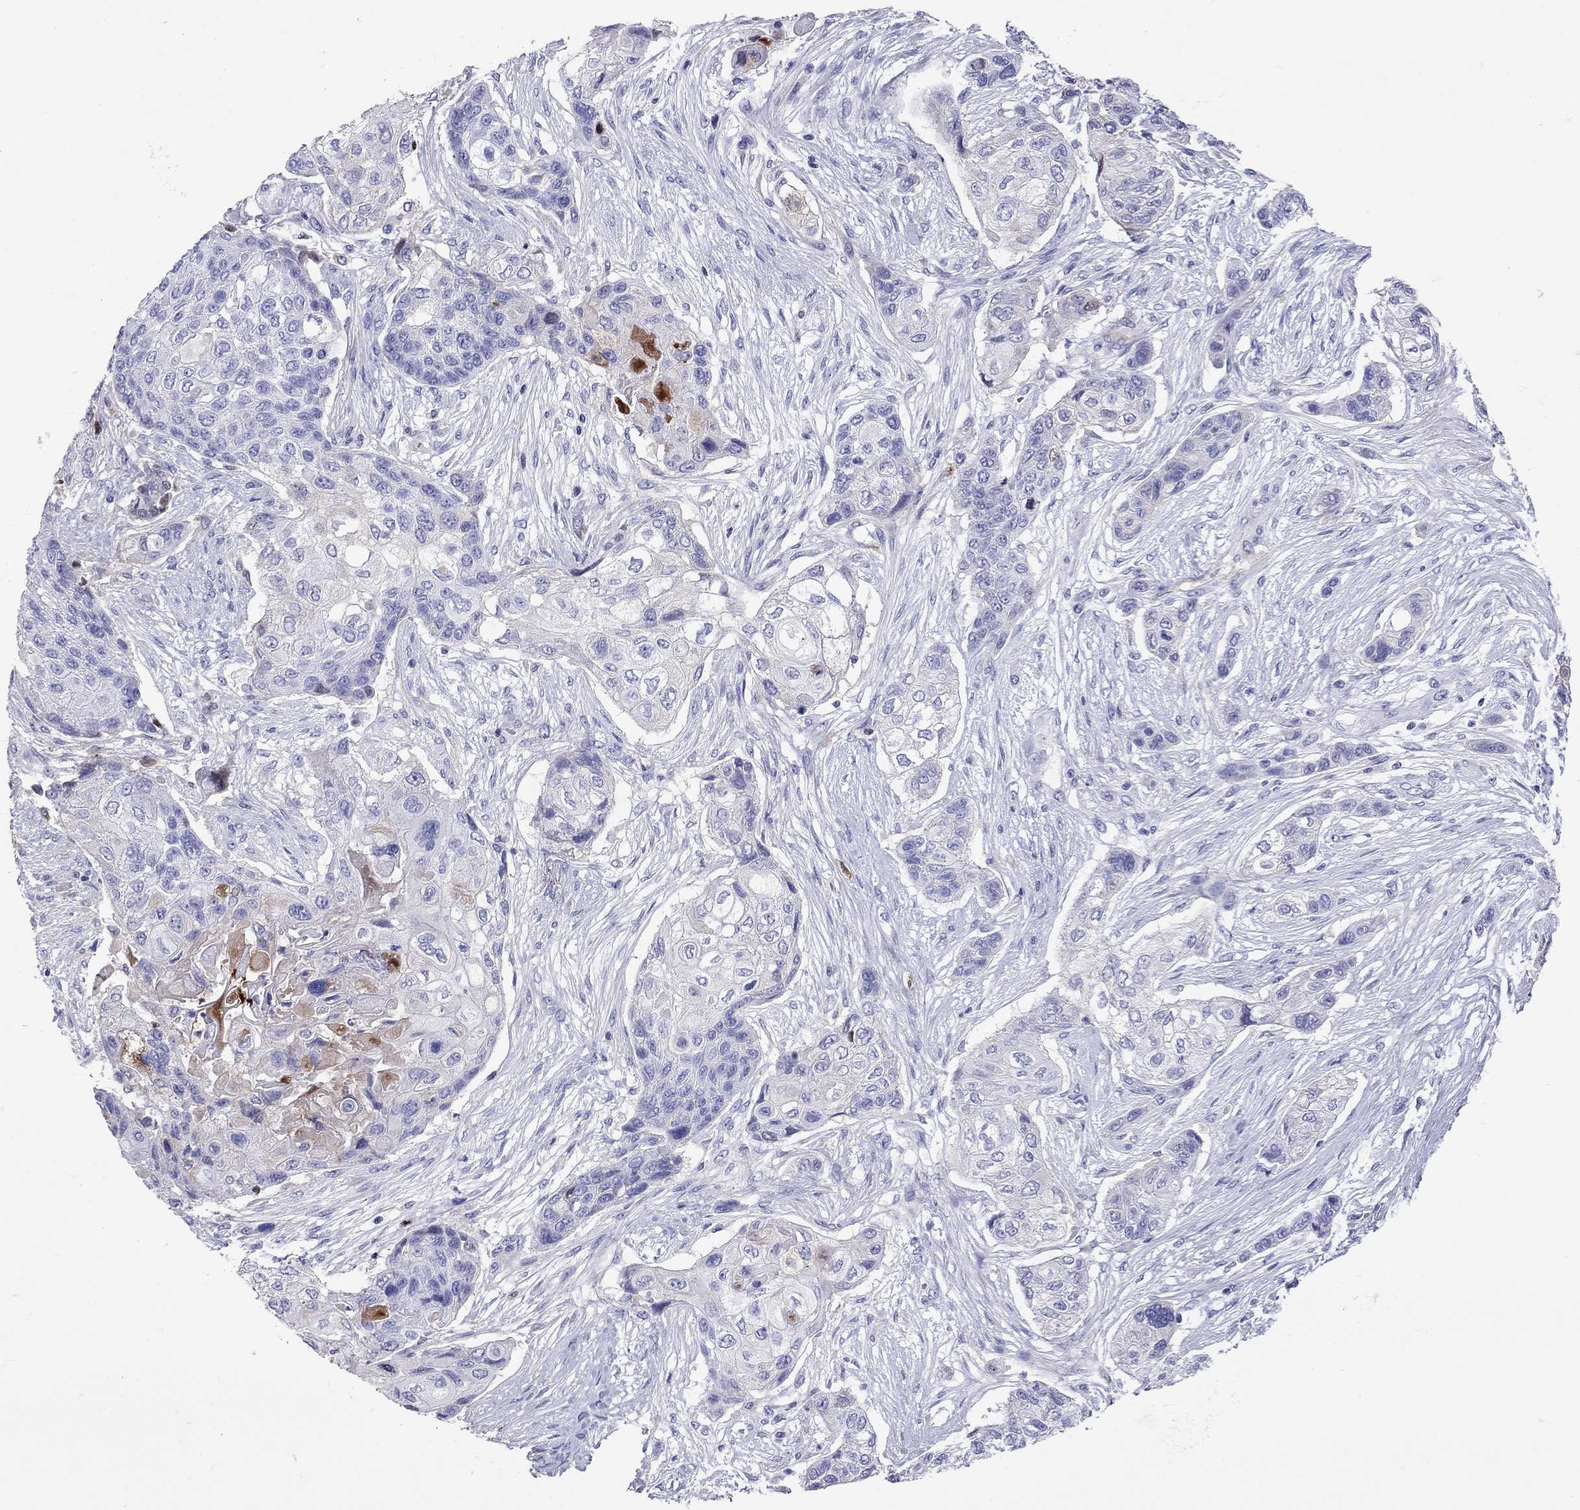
{"staining": {"intensity": "negative", "quantity": "none", "location": "none"}, "tissue": "lung cancer", "cell_type": "Tumor cells", "image_type": "cancer", "snomed": [{"axis": "morphology", "description": "Squamous cell carcinoma, NOS"}, {"axis": "topography", "description": "Lung"}], "caption": "Protein analysis of lung squamous cell carcinoma exhibits no significant staining in tumor cells.", "gene": "SERPINA3", "patient": {"sex": "male", "age": 69}}